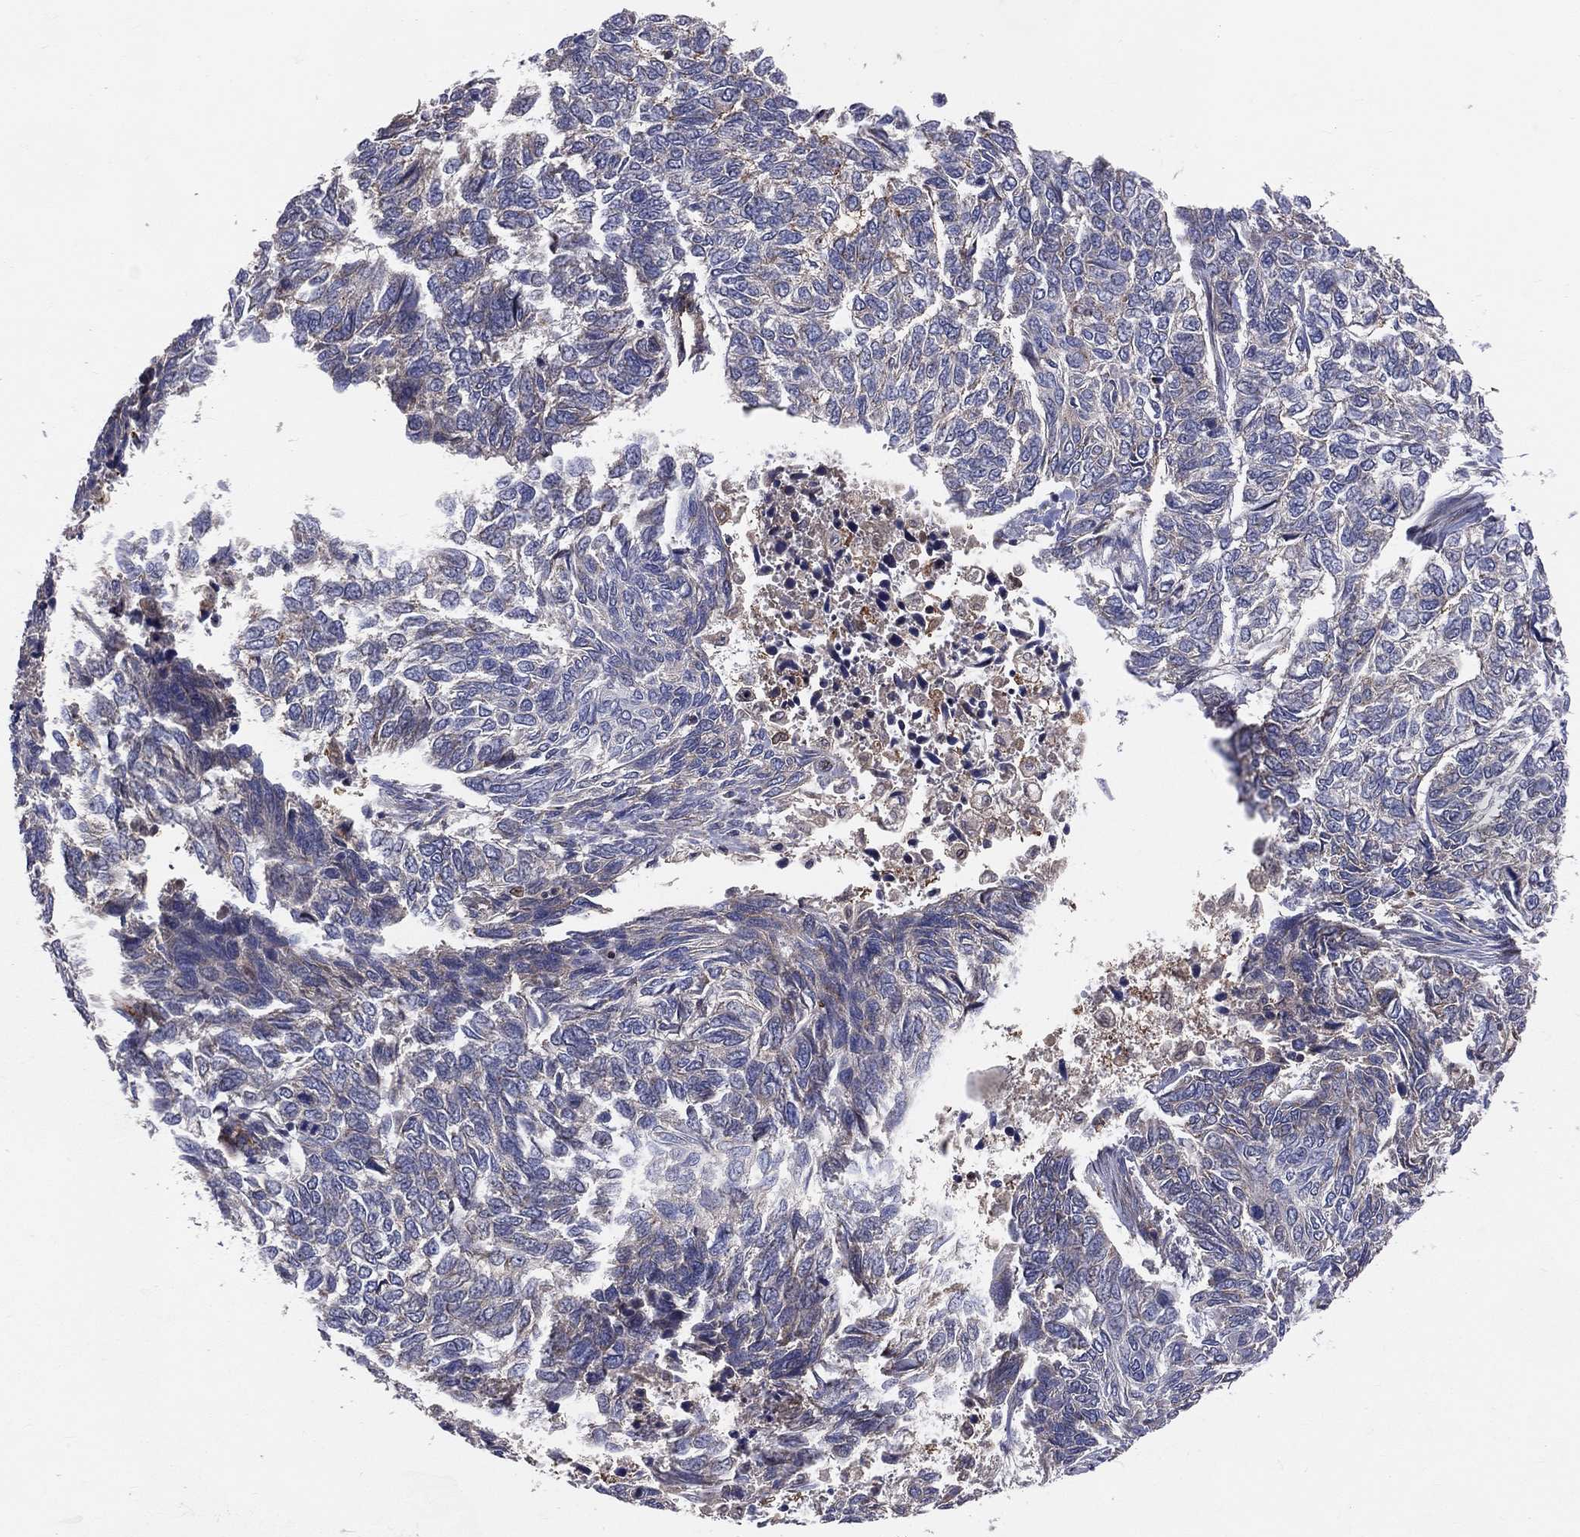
{"staining": {"intensity": "negative", "quantity": "none", "location": "none"}, "tissue": "skin cancer", "cell_type": "Tumor cells", "image_type": "cancer", "snomed": [{"axis": "morphology", "description": "Basal cell carcinoma"}, {"axis": "topography", "description": "Skin"}], "caption": "The immunohistochemistry (IHC) image has no significant positivity in tumor cells of skin basal cell carcinoma tissue.", "gene": "ENTPD1", "patient": {"sex": "female", "age": 65}}